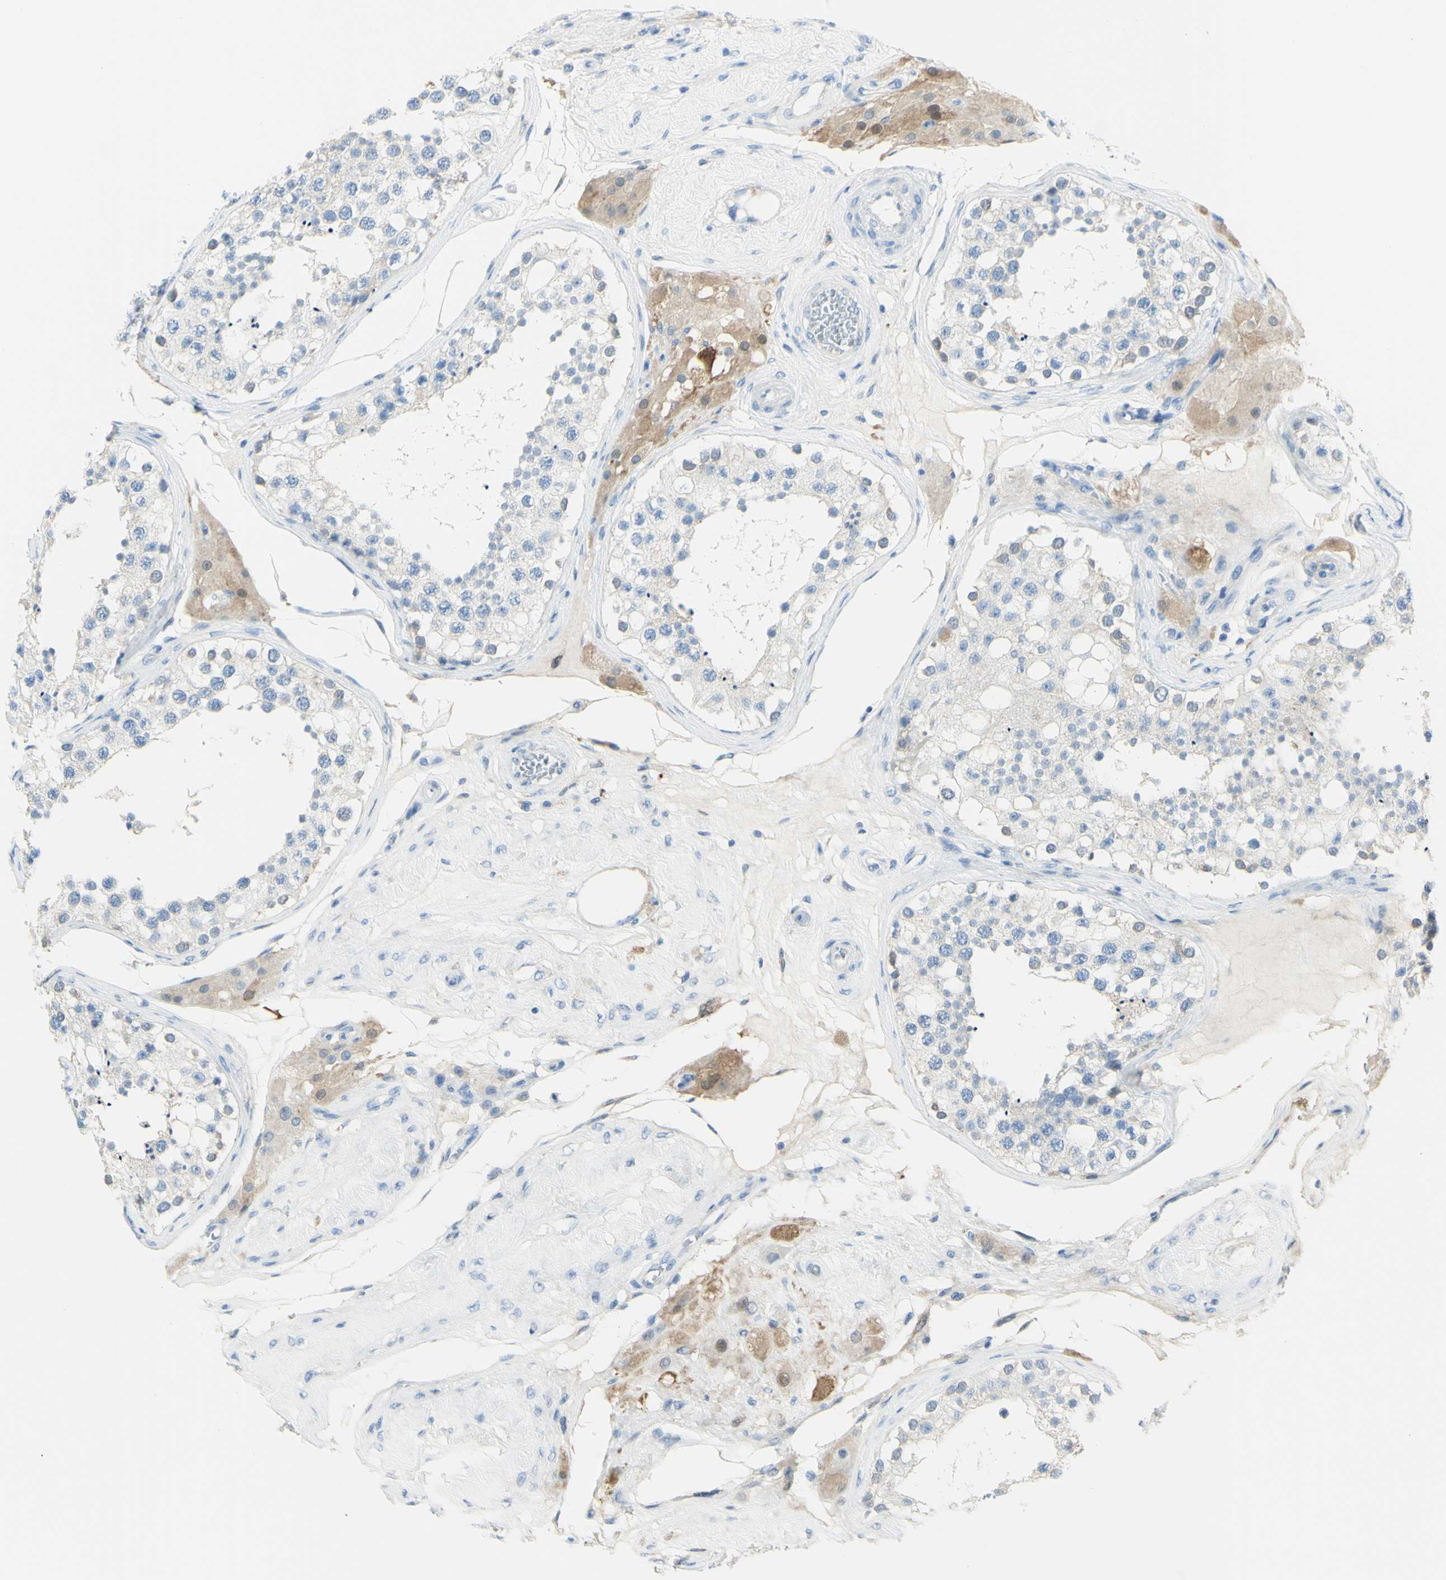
{"staining": {"intensity": "weak", "quantity": "<25%", "location": "cytoplasmic/membranous"}, "tissue": "testis", "cell_type": "Cells in seminiferous ducts", "image_type": "normal", "snomed": [{"axis": "morphology", "description": "Normal tissue, NOS"}, {"axis": "topography", "description": "Testis"}], "caption": "Normal testis was stained to show a protein in brown. There is no significant staining in cells in seminiferous ducts. (DAB (3,3'-diaminobenzidine) immunohistochemistry with hematoxylin counter stain).", "gene": "TSPAN1", "patient": {"sex": "male", "age": 68}}